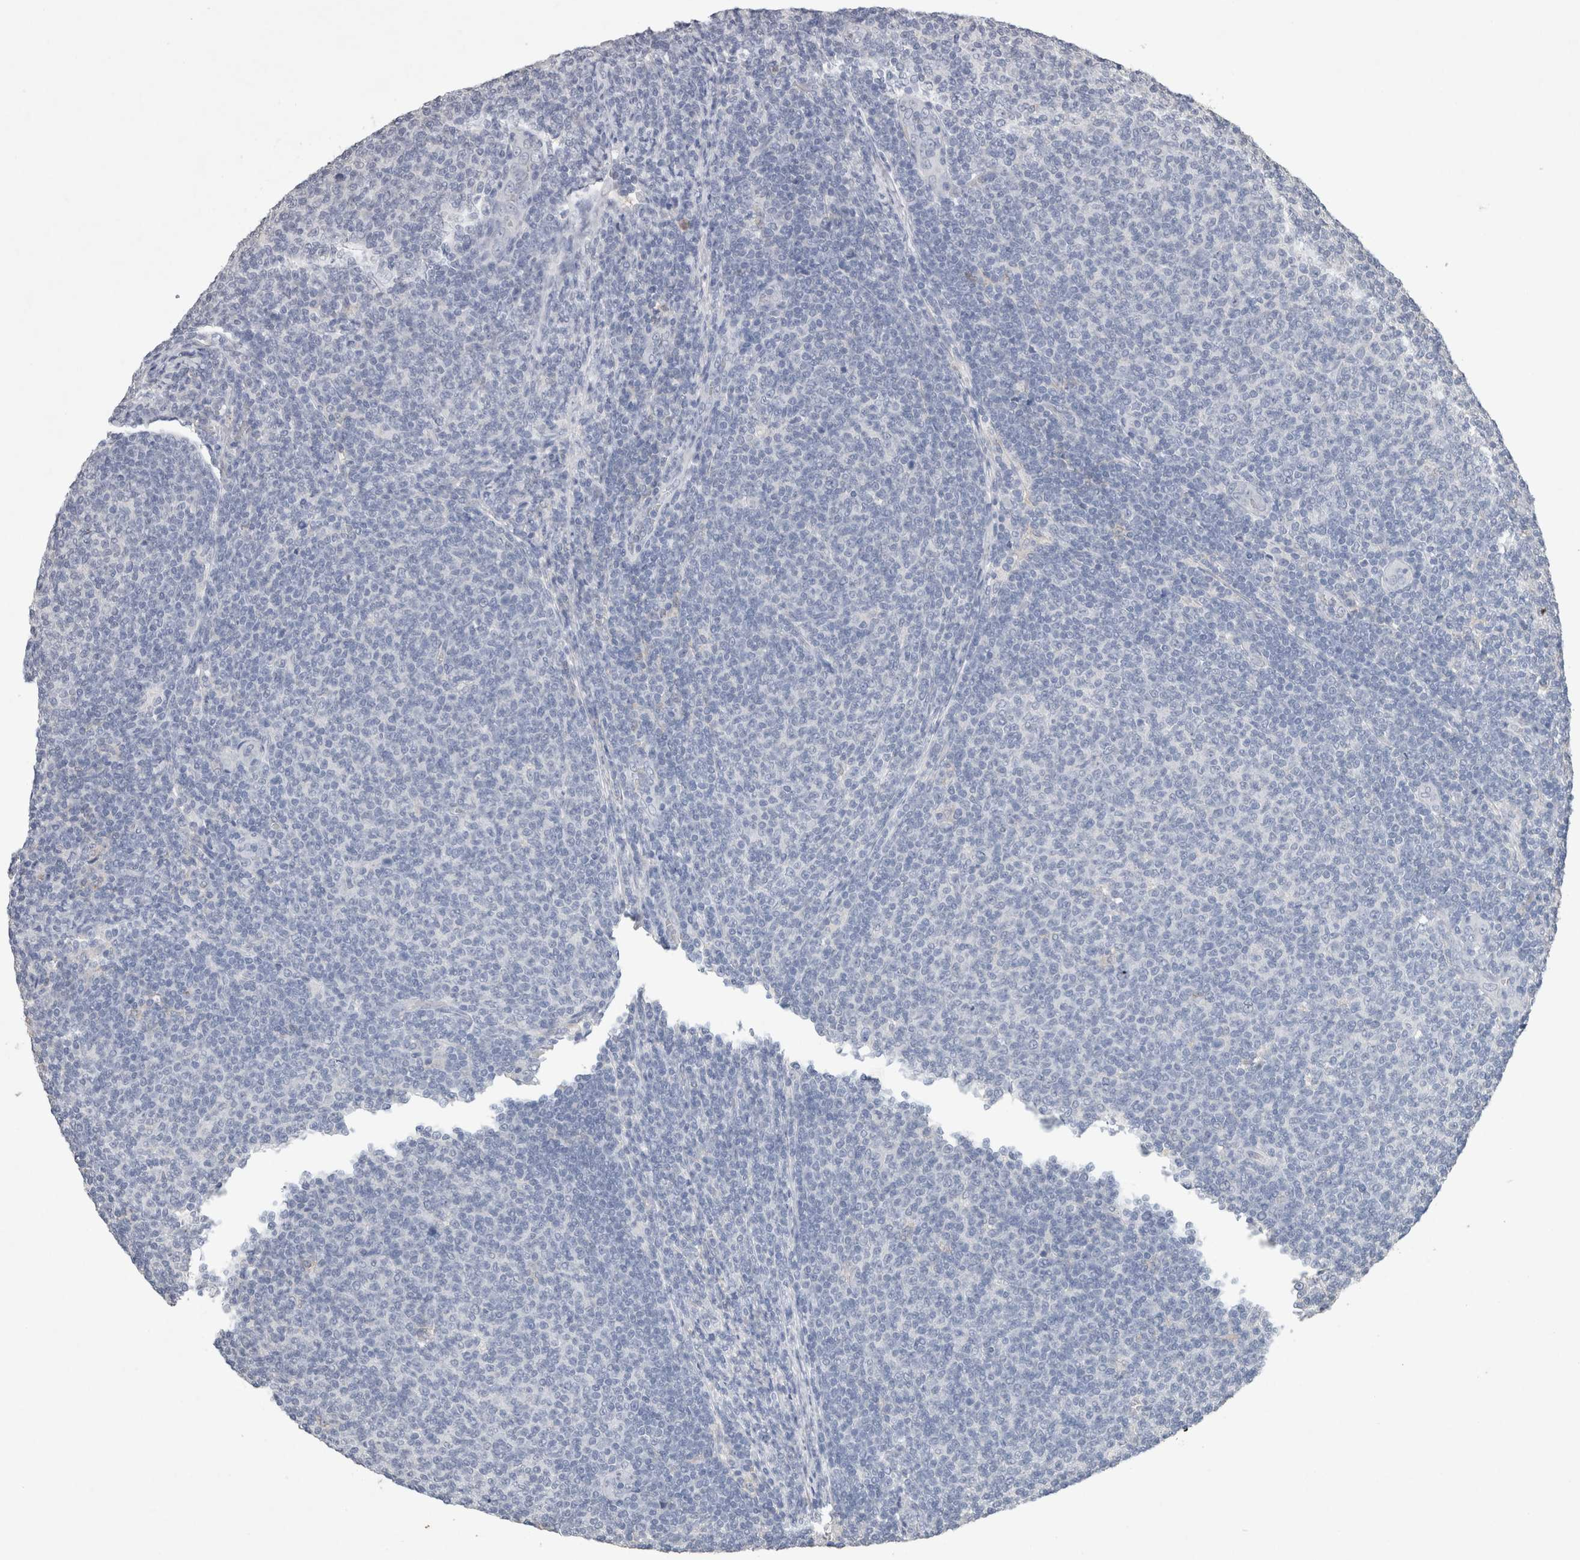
{"staining": {"intensity": "negative", "quantity": "none", "location": "none"}, "tissue": "lymphoma", "cell_type": "Tumor cells", "image_type": "cancer", "snomed": [{"axis": "morphology", "description": "Malignant lymphoma, non-Hodgkin's type, Low grade"}, {"axis": "topography", "description": "Lymph node"}], "caption": "Tumor cells are negative for brown protein staining in lymphoma.", "gene": "FABP7", "patient": {"sex": "male", "age": 66}}